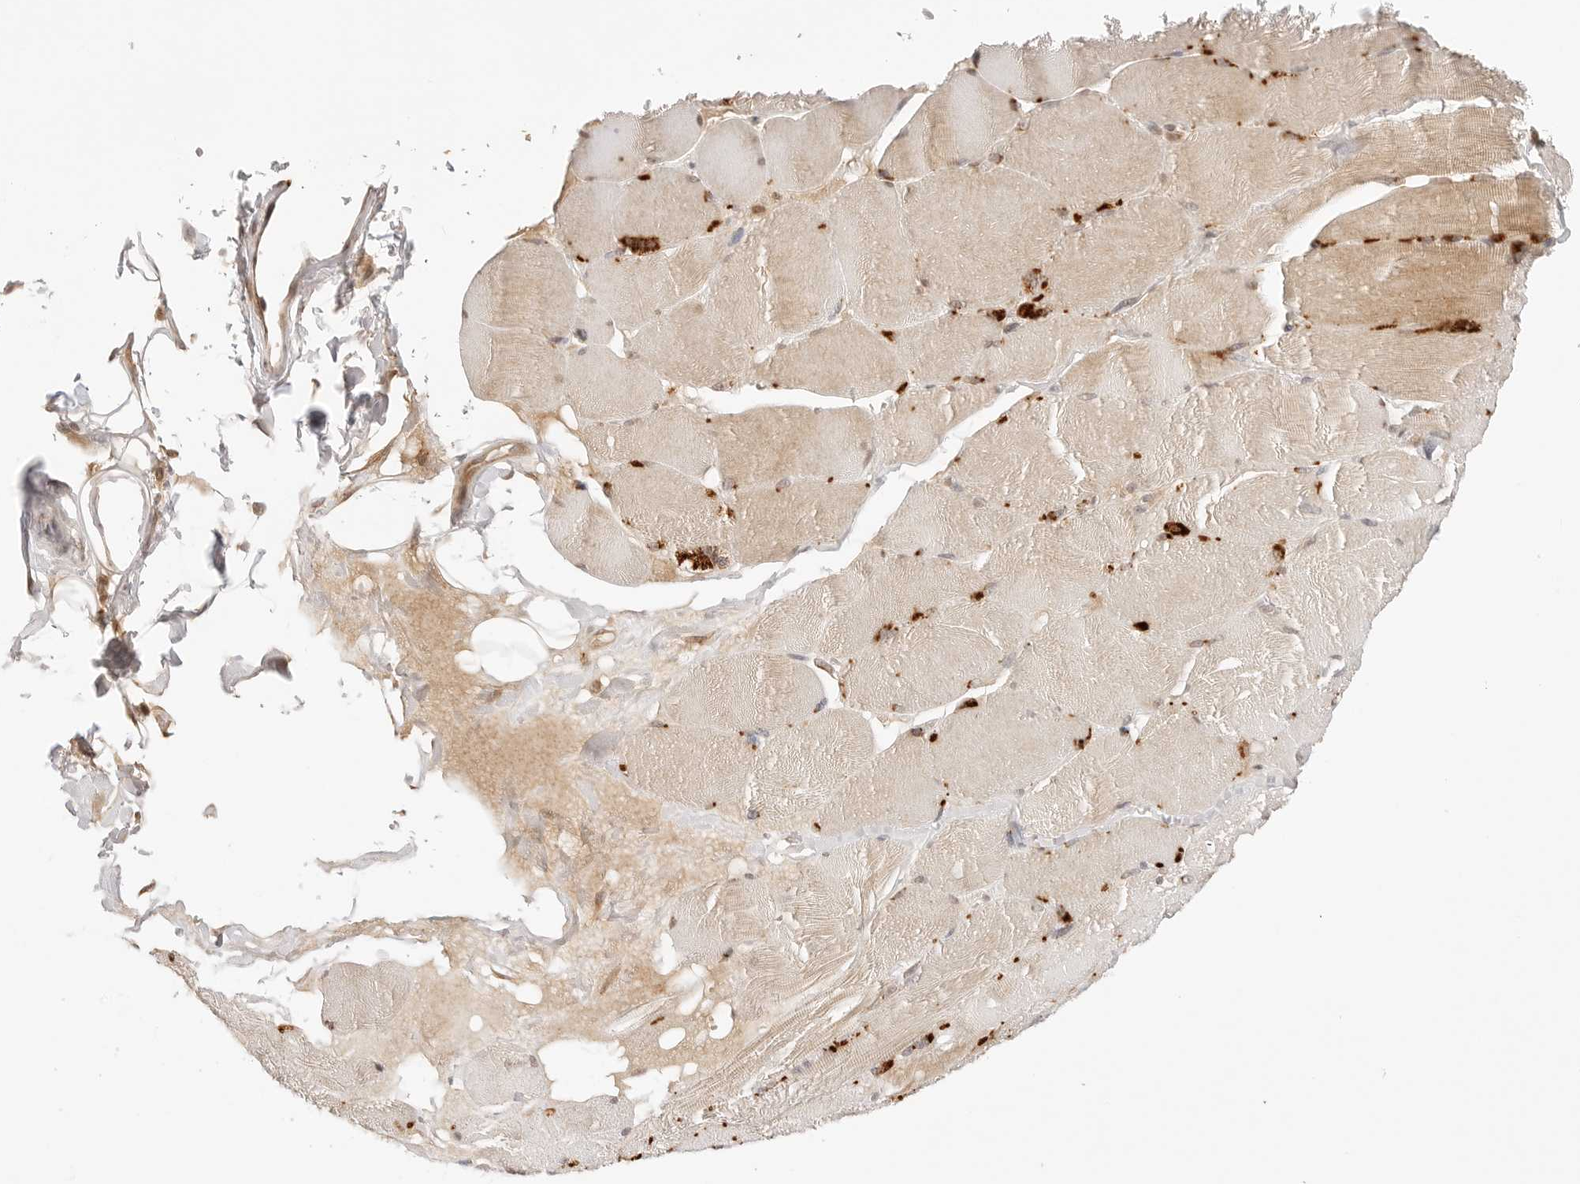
{"staining": {"intensity": "moderate", "quantity": ">75%", "location": "cytoplasmic/membranous"}, "tissue": "skeletal muscle", "cell_type": "Myocytes", "image_type": "normal", "snomed": [{"axis": "morphology", "description": "Normal tissue, NOS"}, {"axis": "topography", "description": "Skin"}, {"axis": "topography", "description": "Skeletal muscle"}], "caption": "The image shows immunohistochemical staining of unremarkable skeletal muscle. There is moderate cytoplasmic/membranous expression is present in approximately >75% of myocytes.", "gene": "GPR34", "patient": {"sex": "male", "age": 83}}